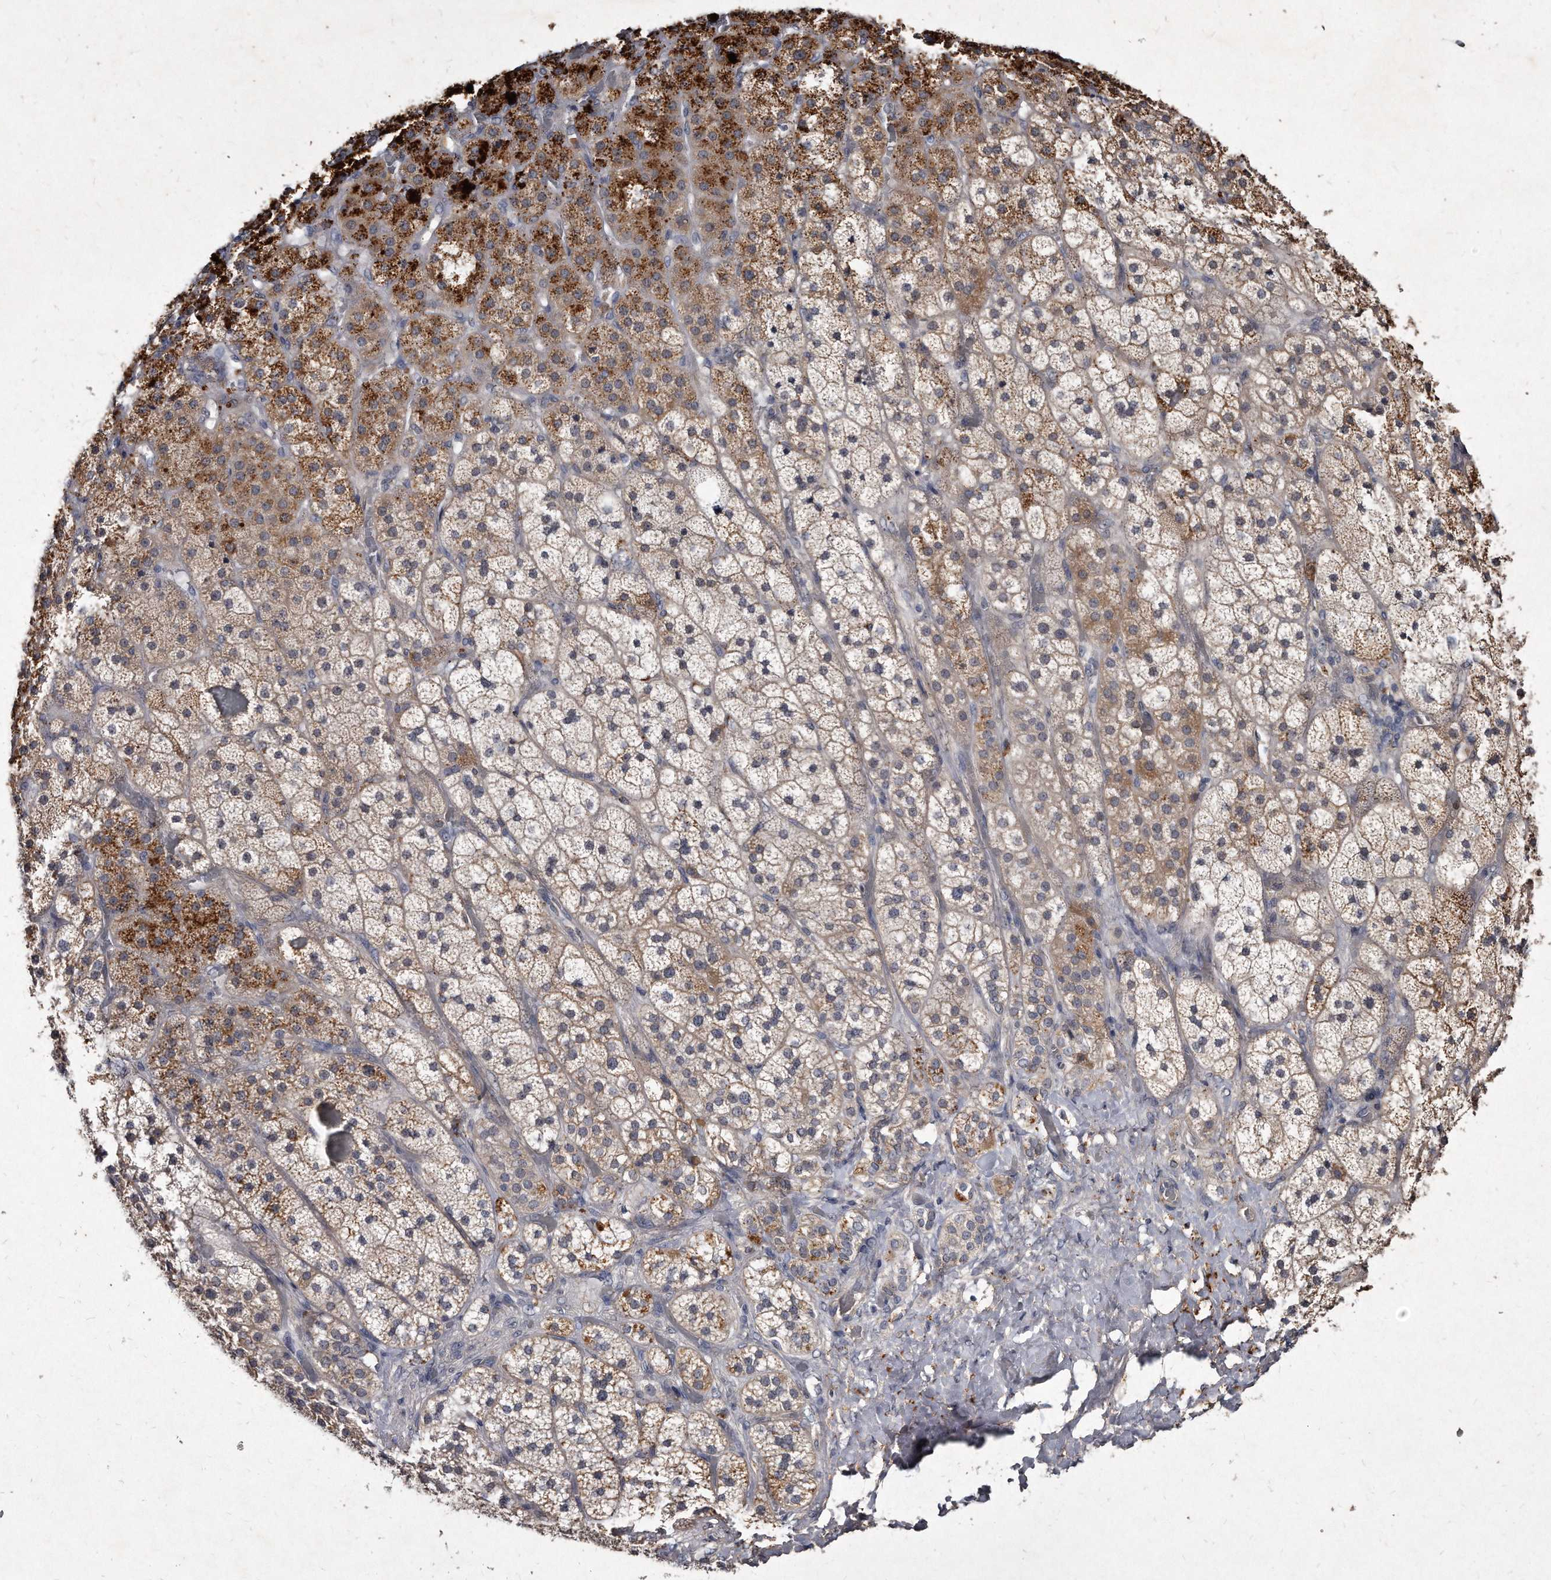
{"staining": {"intensity": "moderate", "quantity": ">75%", "location": "cytoplasmic/membranous"}, "tissue": "adrenal gland", "cell_type": "Glandular cells", "image_type": "normal", "snomed": [{"axis": "morphology", "description": "Normal tissue, NOS"}, {"axis": "topography", "description": "Adrenal gland"}], "caption": "IHC of benign adrenal gland shows medium levels of moderate cytoplasmic/membranous positivity in approximately >75% of glandular cells. The staining was performed using DAB (3,3'-diaminobenzidine) to visualize the protein expression in brown, while the nuclei were stained in blue with hematoxylin (Magnification: 20x).", "gene": "KLHDC3", "patient": {"sex": "male", "age": 57}}